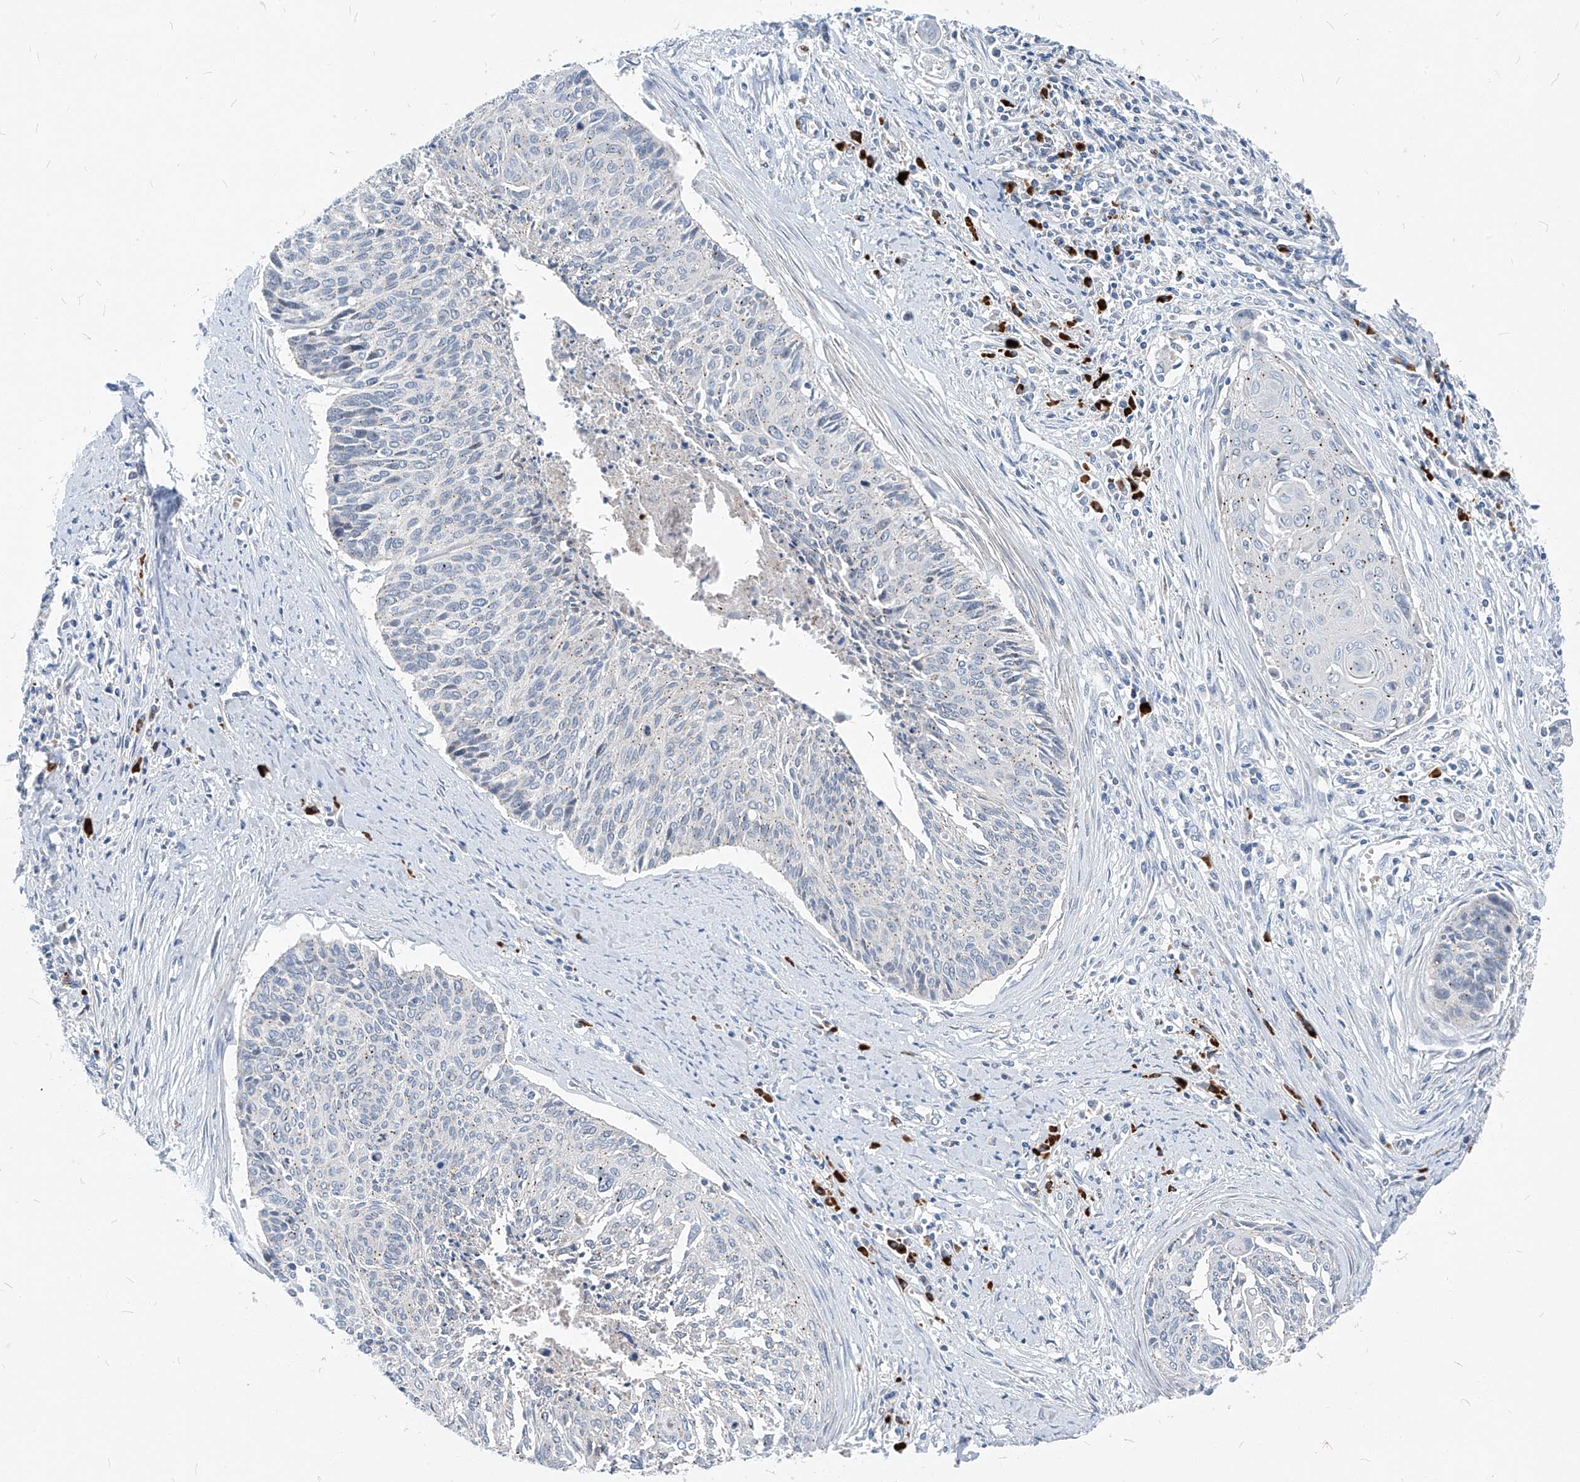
{"staining": {"intensity": "negative", "quantity": "none", "location": "none"}, "tissue": "cervical cancer", "cell_type": "Tumor cells", "image_type": "cancer", "snomed": [{"axis": "morphology", "description": "Squamous cell carcinoma, NOS"}, {"axis": "topography", "description": "Cervix"}], "caption": "Immunohistochemistry (IHC) histopathology image of cervical cancer (squamous cell carcinoma) stained for a protein (brown), which reveals no staining in tumor cells.", "gene": "CHMP2B", "patient": {"sex": "female", "age": 55}}